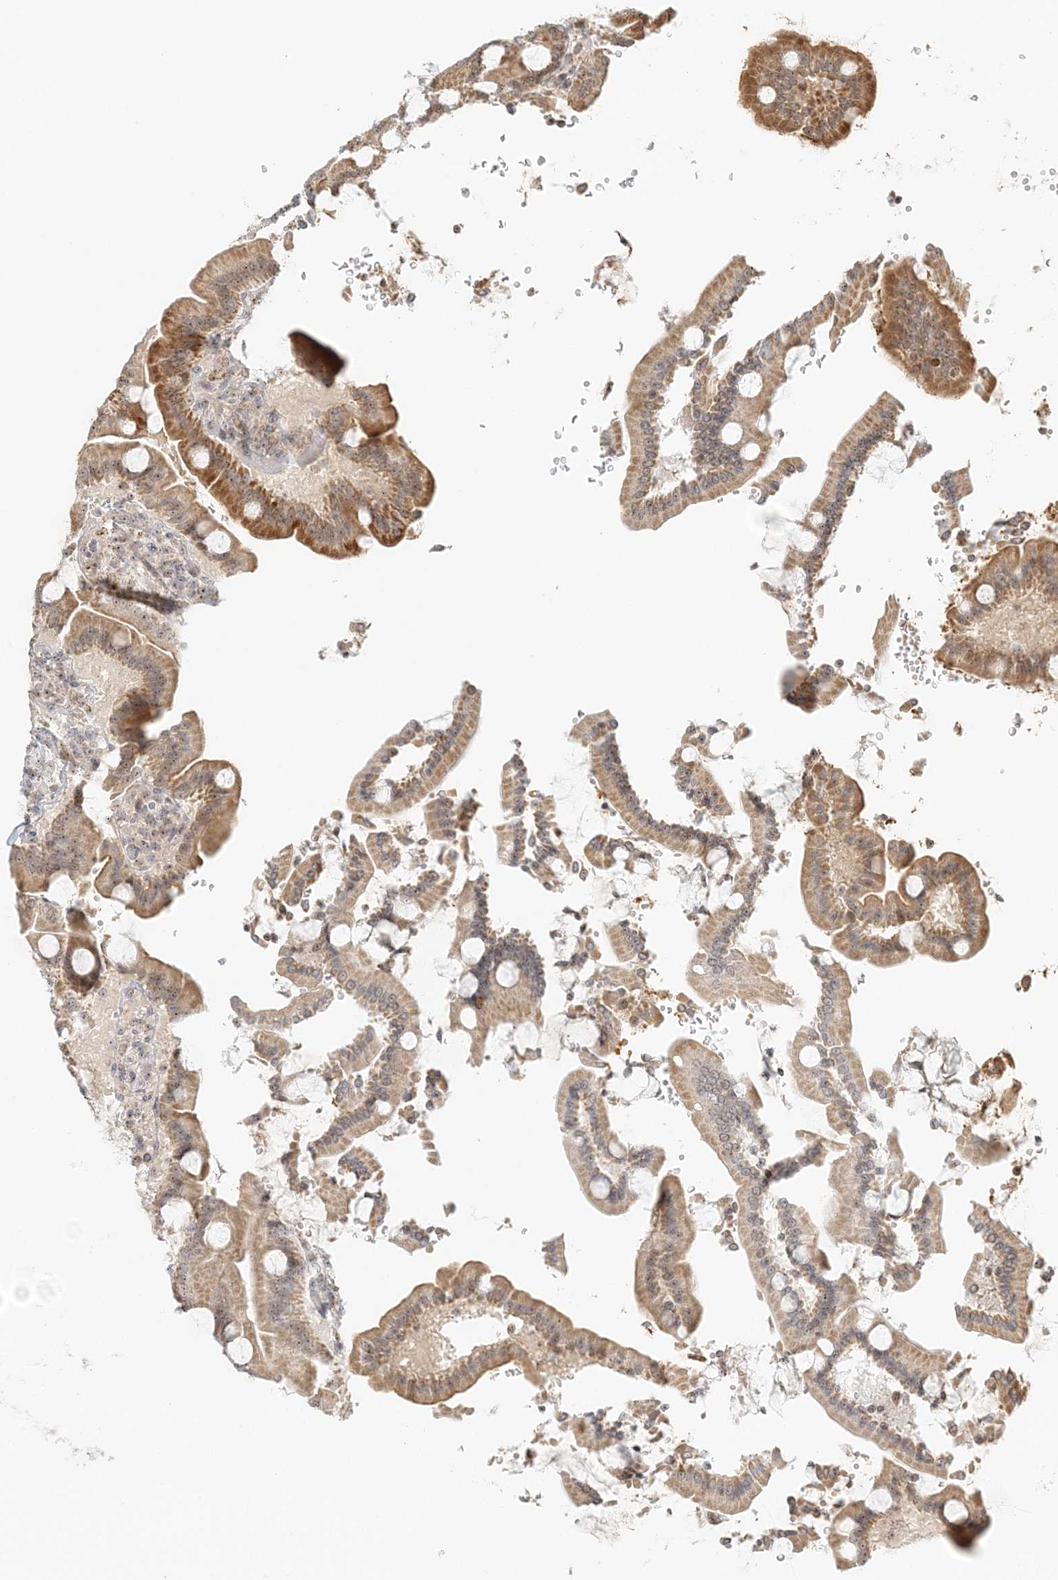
{"staining": {"intensity": "moderate", "quantity": ">75%", "location": "cytoplasmic/membranous,nuclear"}, "tissue": "duodenum", "cell_type": "Glandular cells", "image_type": "normal", "snomed": [{"axis": "morphology", "description": "Normal tissue, NOS"}, {"axis": "topography", "description": "Duodenum"}], "caption": "Immunohistochemical staining of unremarkable human duodenum exhibits >75% levels of moderate cytoplasmic/membranous,nuclear protein positivity in approximately >75% of glandular cells.", "gene": "UBE2F", "patient": {"sex": "male", "age": 55}}